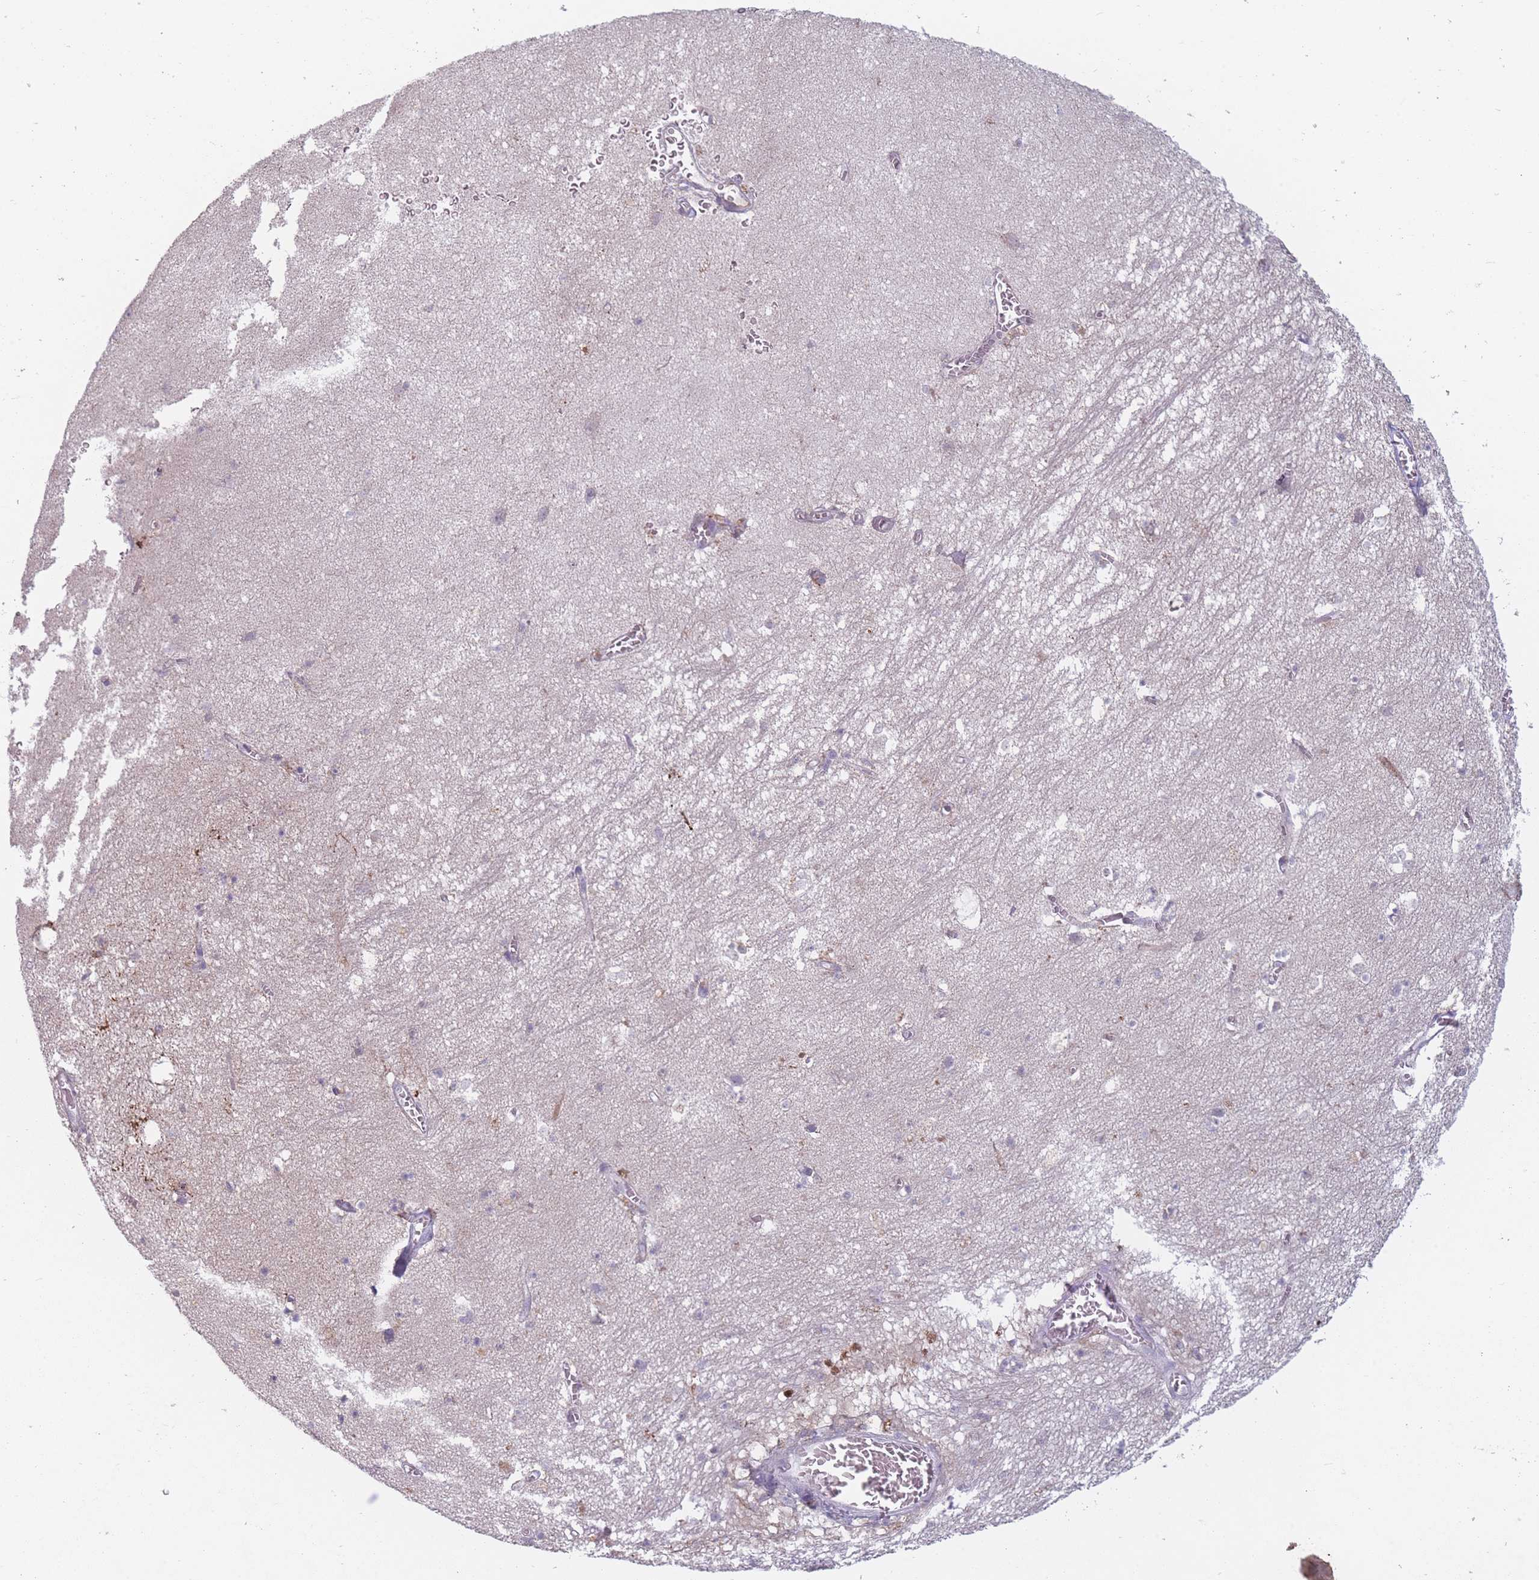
{"staining": {"intensity": "negative", "quantity": "none", "location": "none"}, "tissue": "hippocampus", "cell_type": "Glial cells", "image_type": "normal", "snomed": [{"axis": "morphology", "description": "Normal tissue, NOS"}, {"axis": "topography", "description": "Hippocampus"}], "caption": "The immunohistochemistry histopathology image has no significant positivity in glial cells of hippocampus. (DAB IHC visualized using brightfield microscopy, high magnification).", "gene": "PEX11B", "patient": {"sex": "female", "age": 64}}